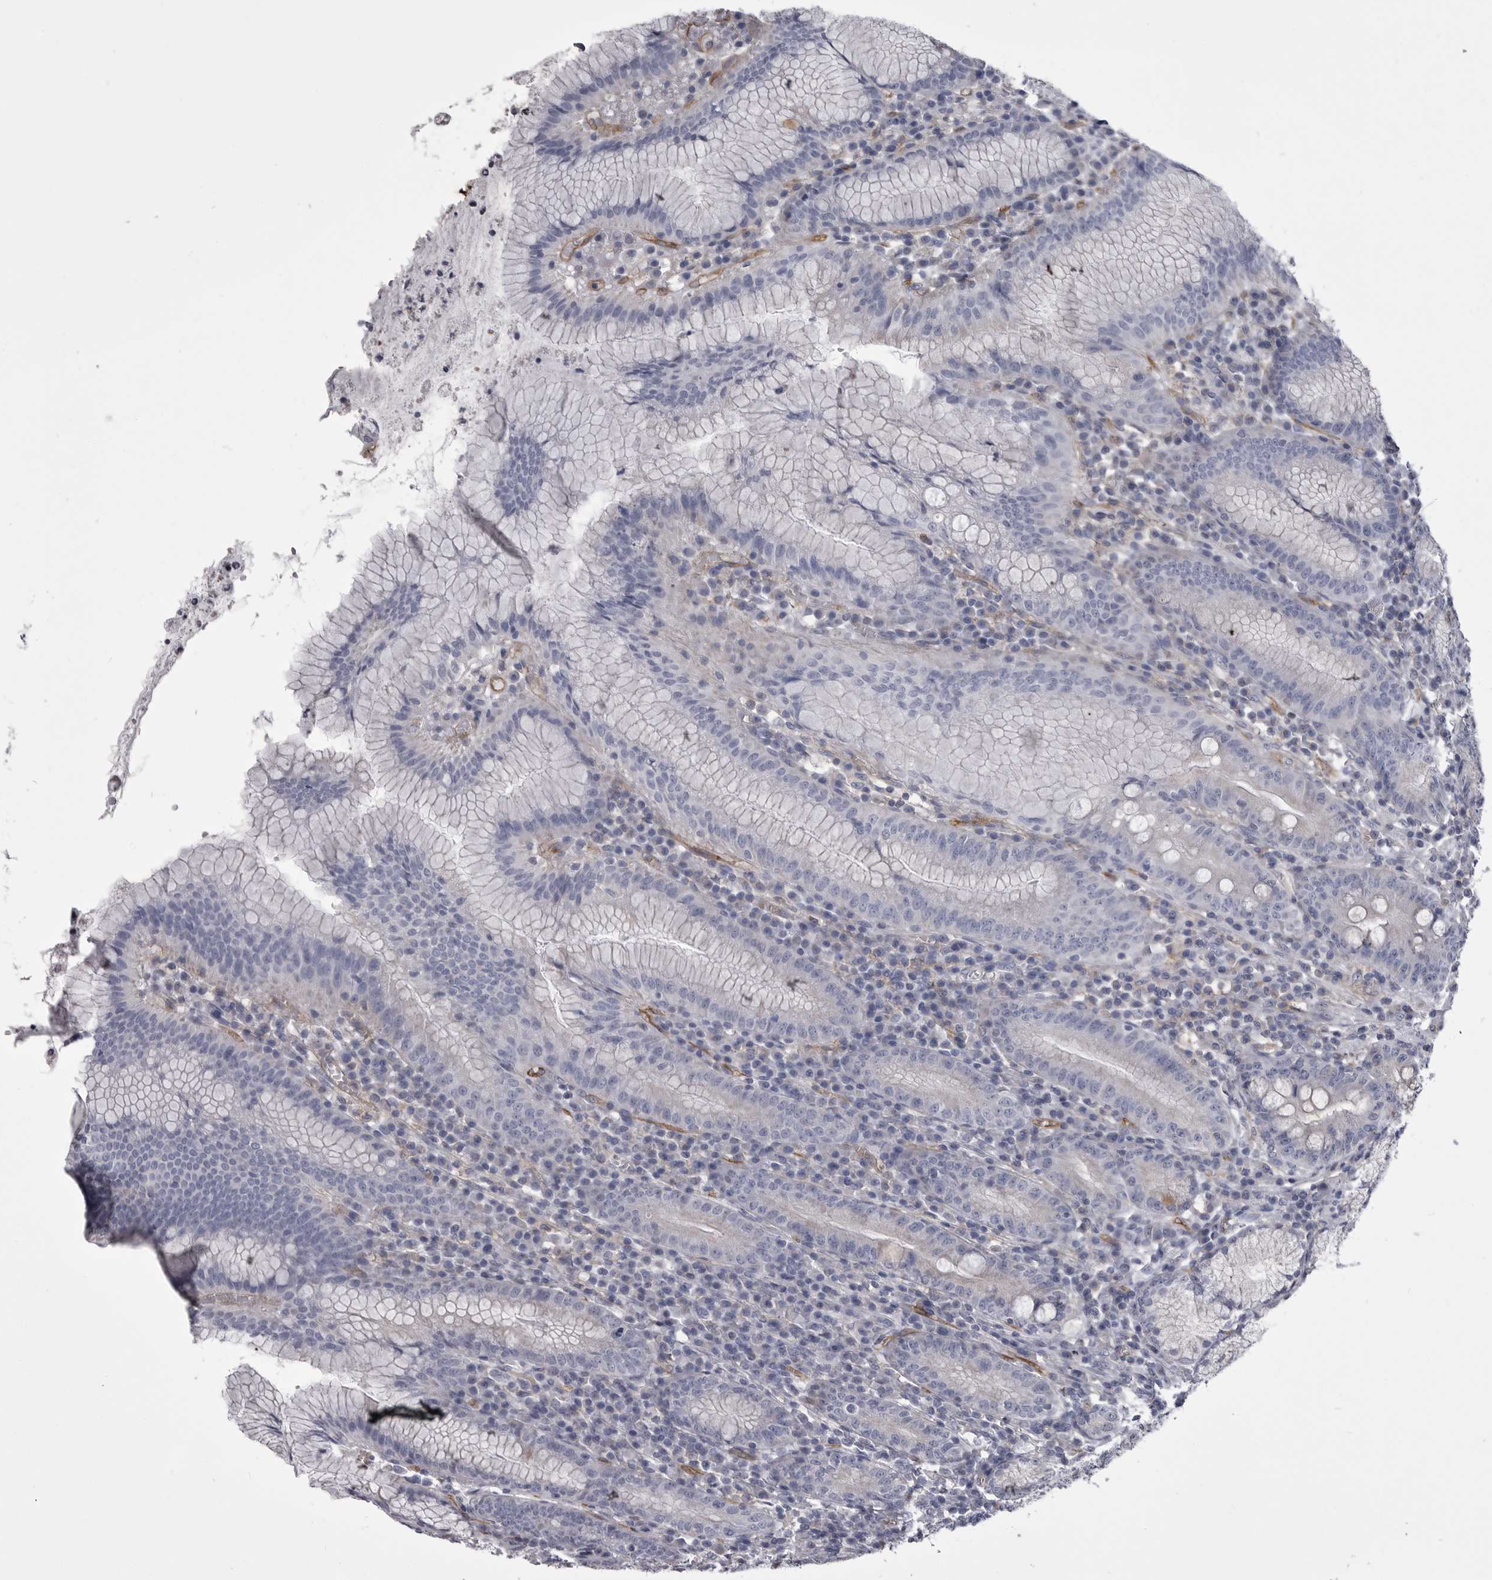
{"staining": {"intensity": "moderate", "quantity": "<25%", "location": "cytoplasmic/membranous"}, "tissue": "stomach", "cell_type": "Glandular cells", "image_type": "normal", "snomed": [{"axis": "morphology", "description": "Normal tissue, NOS"}, {"axis": "topography", "description": "Stomach"}], "caption": "Glandular cells show low levels of moderate cytoplasmic/membranous staining in about <25% of cells in normal human stomach.", "gene": "OPLAH", "patient": {"sex": "male", "age": 55}}